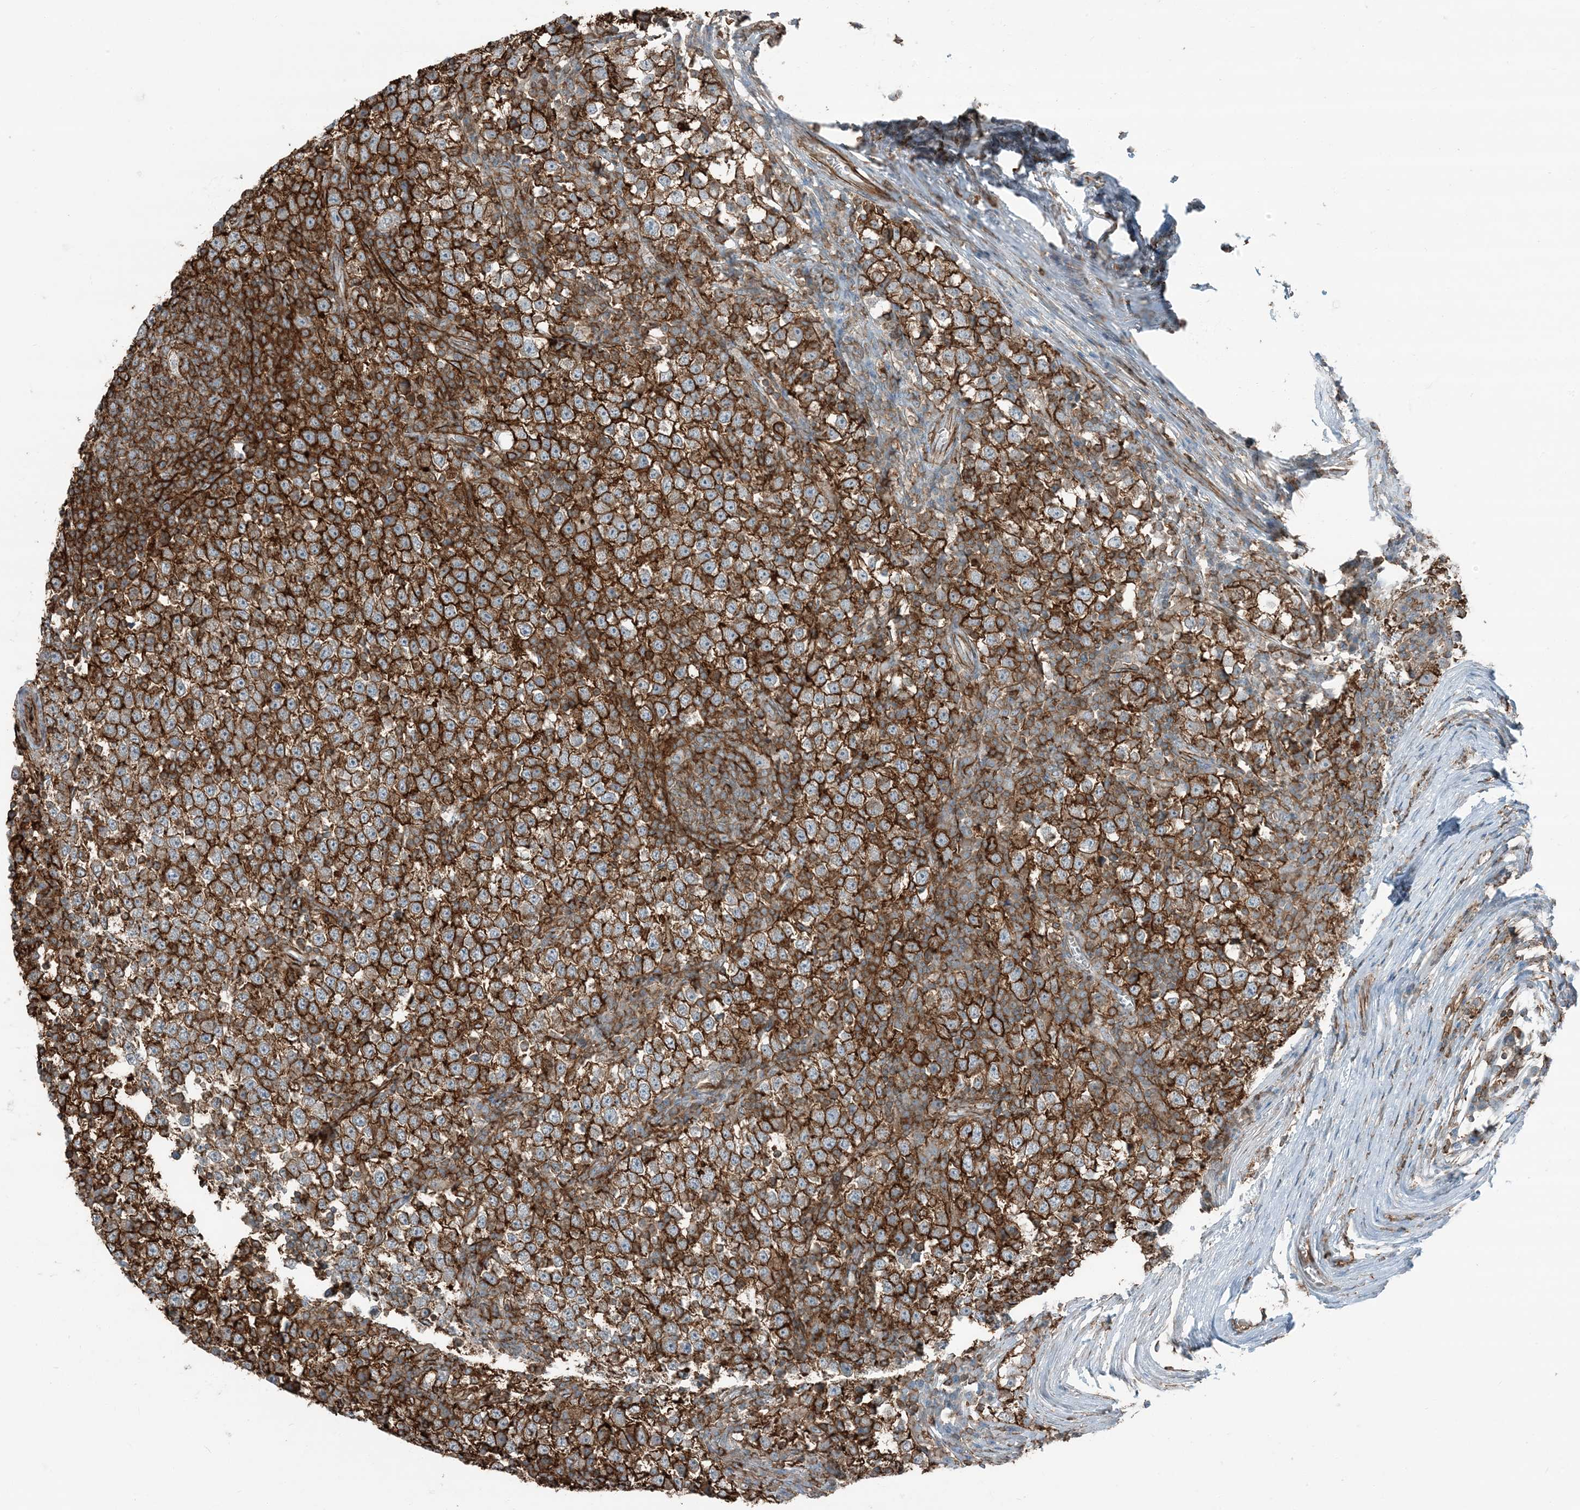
{"staining": {"intensity": "strong", "quantity": "25%-75%", "location": "cytoplasmic/membranous"}, "tissue": "testis cancer", "cell_type": "Tumor cells", "image_type": "cancer", "snomed": [{"axis": "morphology", "description": "Seminoma, NOS"}, {"axis": "topography", "description": "Testis"}], "caption": "The immunohistochemical stain labels strong cytoplasmic/membranous positivity in tumor cells of seminoma (testis) tissue.", "gene": "APOBEC3C", "patient": {"sex": "male", "age": 65}}